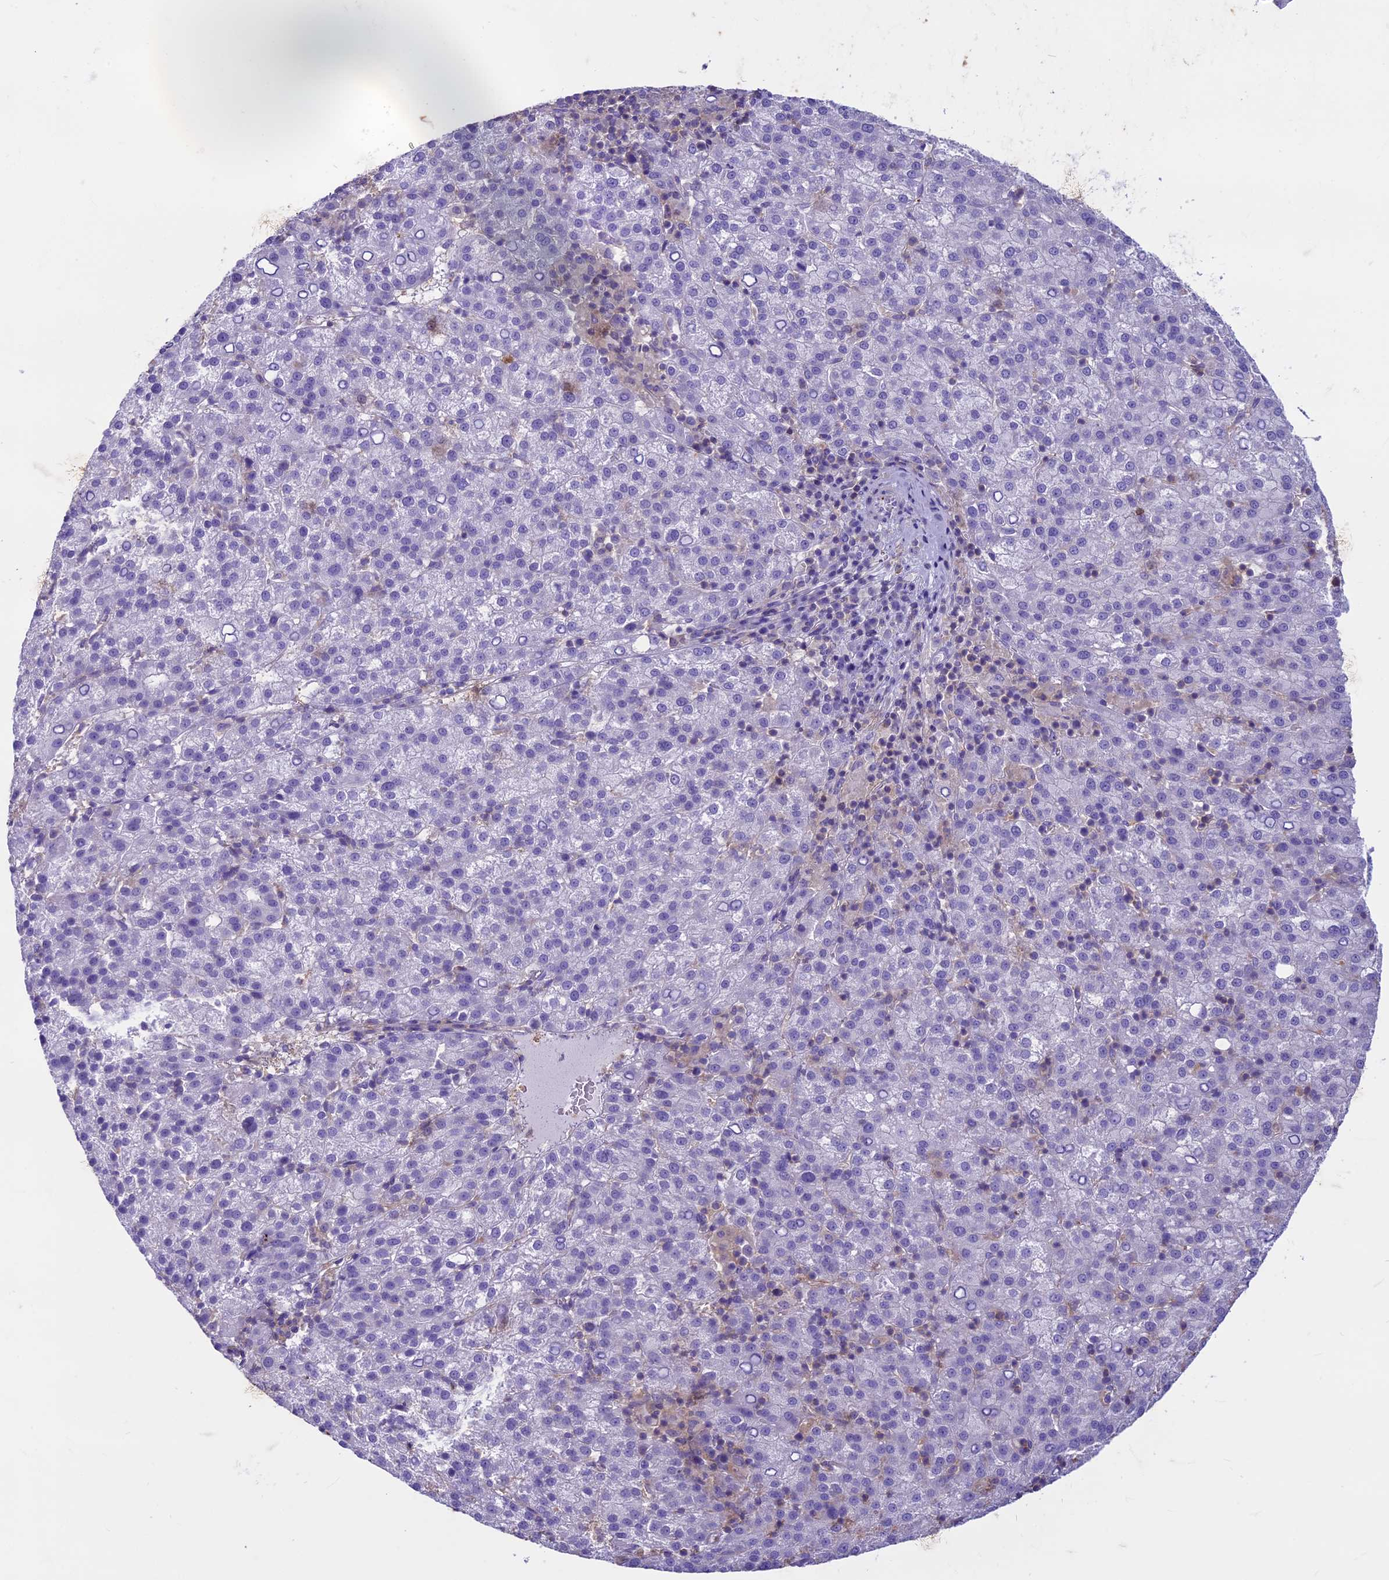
{"staining": {"intensity": "negative", "quantity": "none", "location": "none"}, "tissue": "liver cancer", "cell_type": "Tumor cells", "image_type": "cancer", "snomed": [{"axis": "morphology", "description": "Carcinoma, Hepatocellular, NOS"}, {"axis": "topography", "description": "Liver"}], "caption": "Immunohistochemistry micrograph of neoplastic tissue: human liver cancer (hepatocellular carcinoma) stained with DAB (3,3'-diaminobenzidine) demonstrates no significant protein expression in tumor cells.", "gene": "CDAN1", "patient": {"sex": "female", "age": 58}}